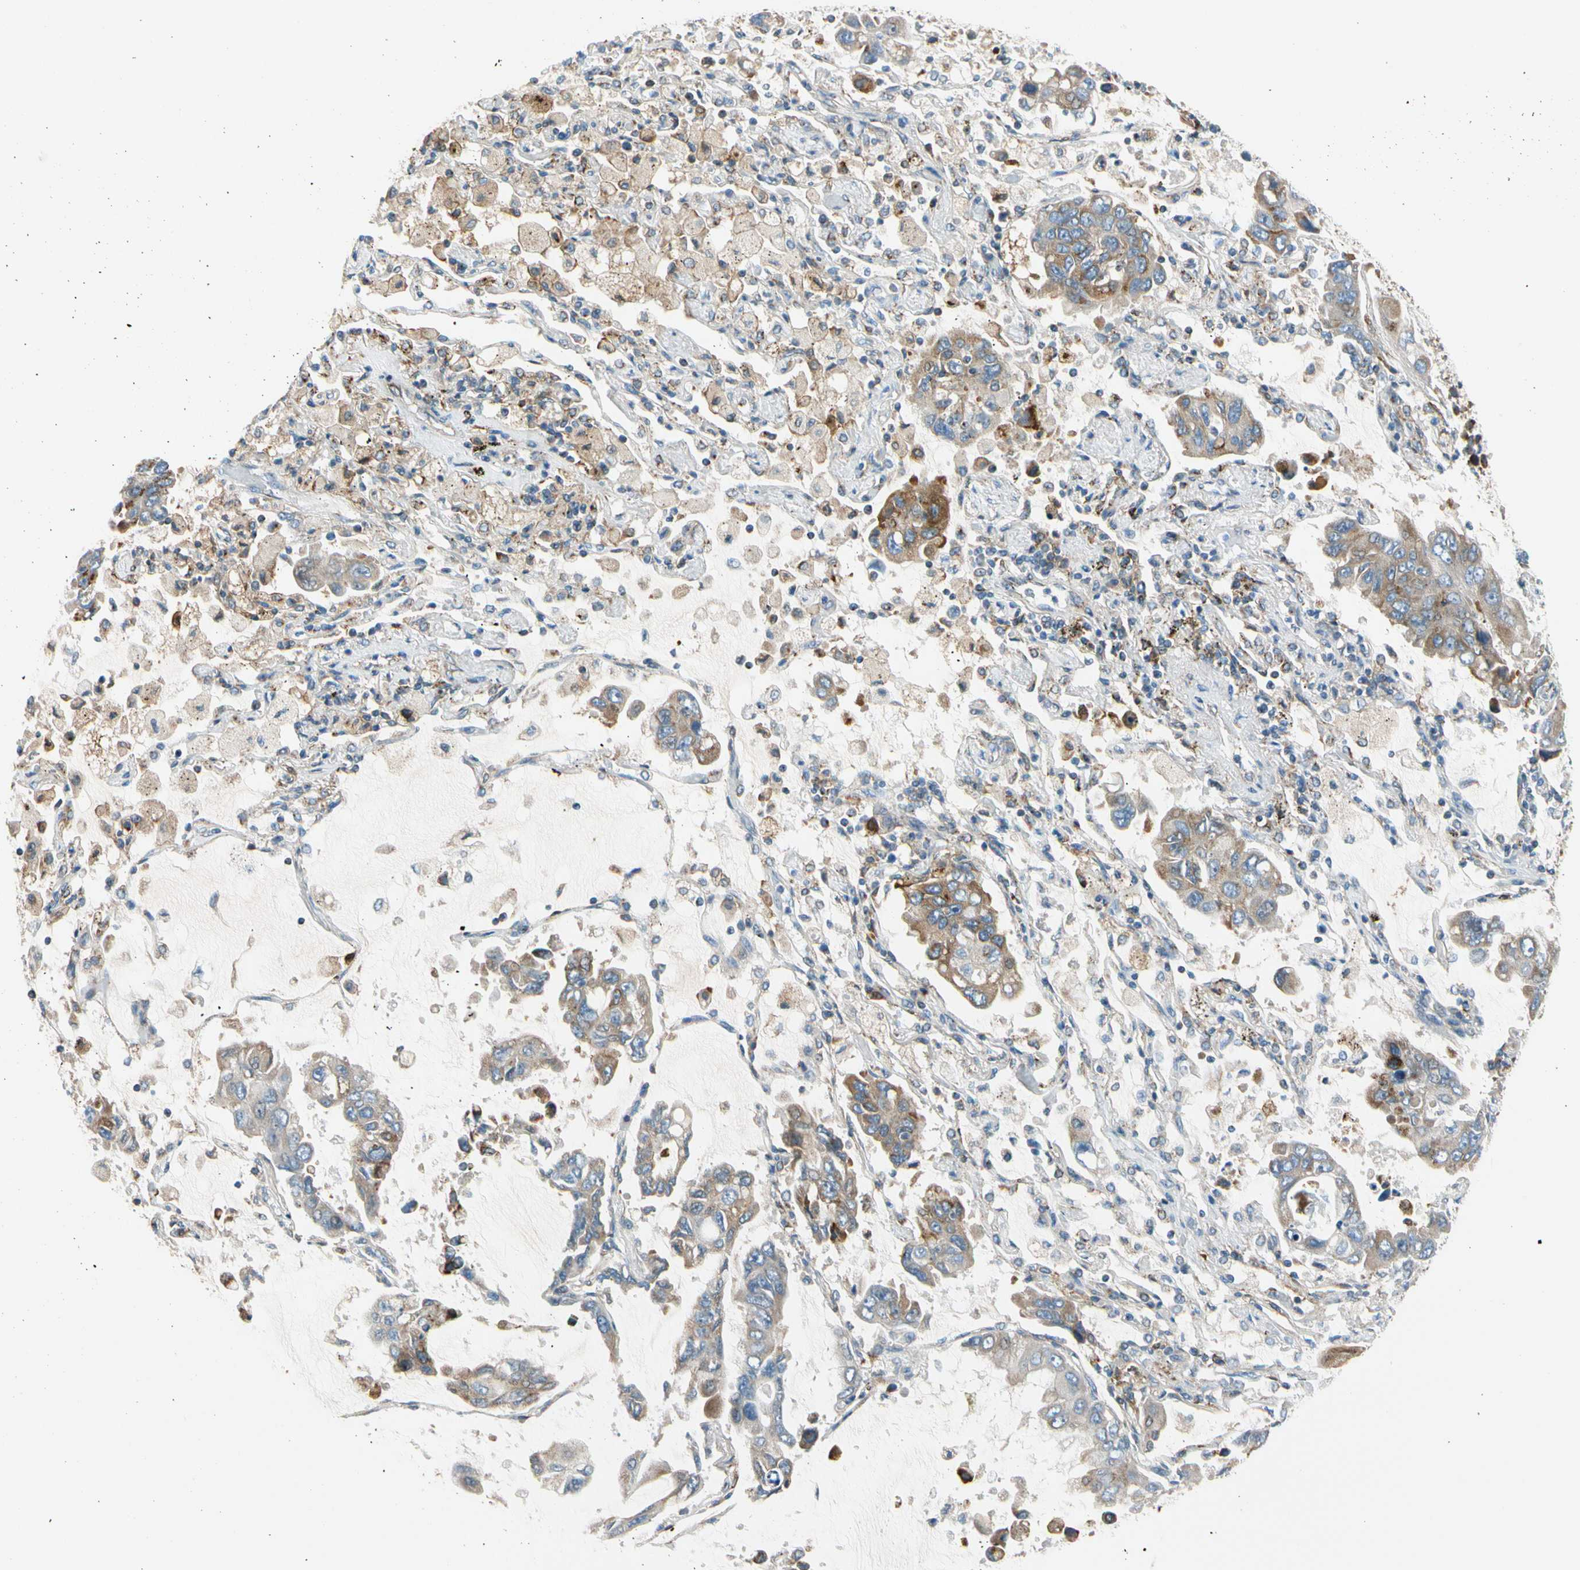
{"staining": {"intensity": "moderate", "quantity": "25%-75%", "location": "cytoplasmic/membranous"}, "tissue": "lung cancer", "cell_type": "Tumor cells", "image_type": "cancer", "snomed": [{"axis": "morphology", "description": "Adenocarcinoma, NOS"}, {"axis": "topography", "description": "Lung"}], "caption": "Protein expression analysis of adenocarcinoma (lung) demonstrates moderate cytoplasmic/membranous positivity in approximately 25%-75% of tumor cells. (Brightfield microscopy of DAB IHC at high magnification).", "gene": "NUCB1", "patient": {"sex": "male", "age": 64}}